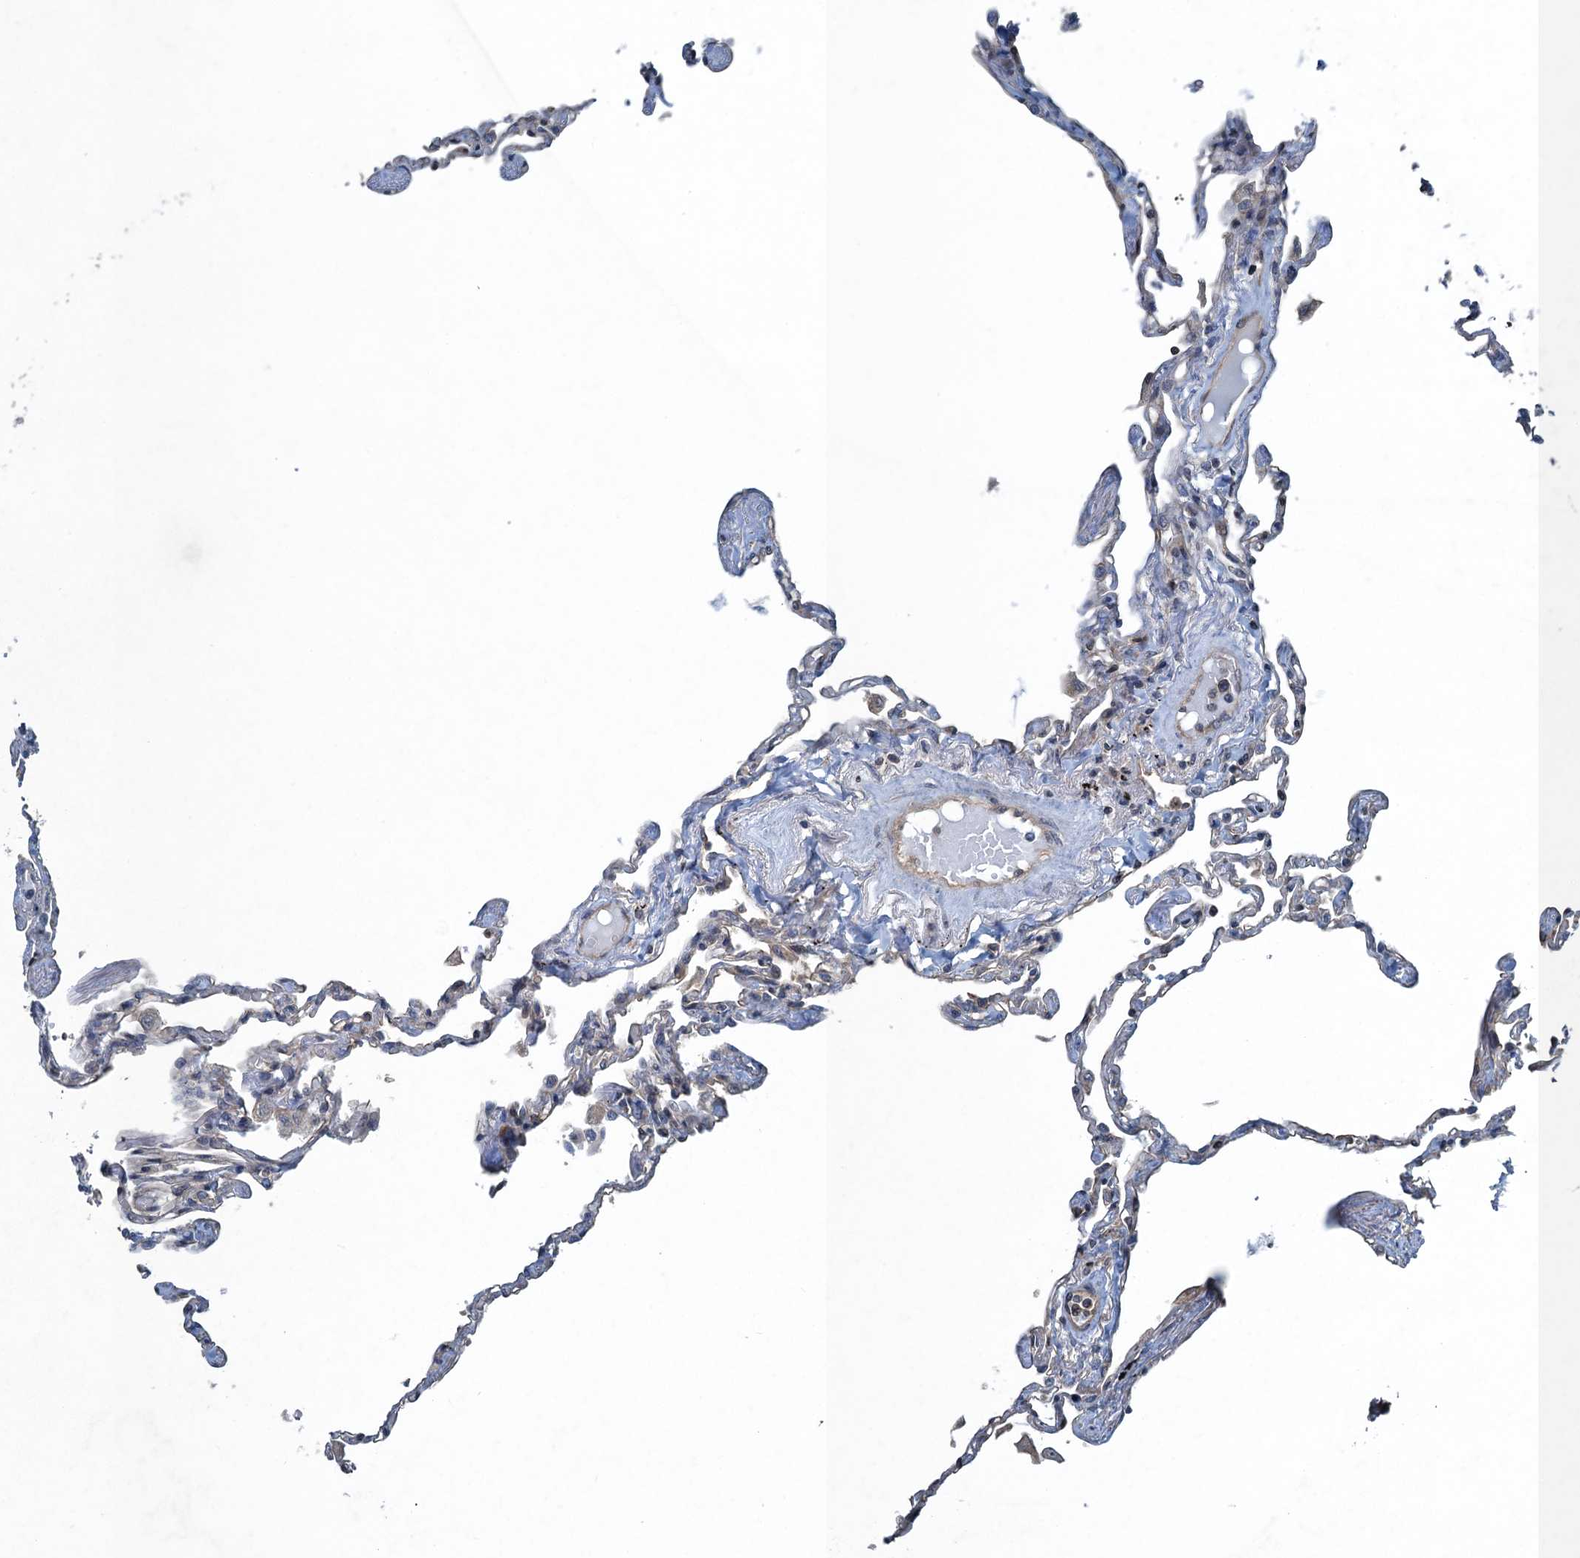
{"staining": {"intensity": "negative", "quantity": "none", "location": "none"}, "tissue": "lung", "cell_type": "Alveolar cells", "image_type": "normal", "snomed": [{"axis": "morphology", "description": "Normal tissue, NOS"}, {"axis": "topography", "description": "Lung"}], "caption": "High power microscopy histopathology image of an immunohistochemistry (IHC) micrograph of benign lung, revealing no significant positivity in alveolar cells.", "gene": "TRAPPC8", "patient": {"sex": "female", "age": 67}}